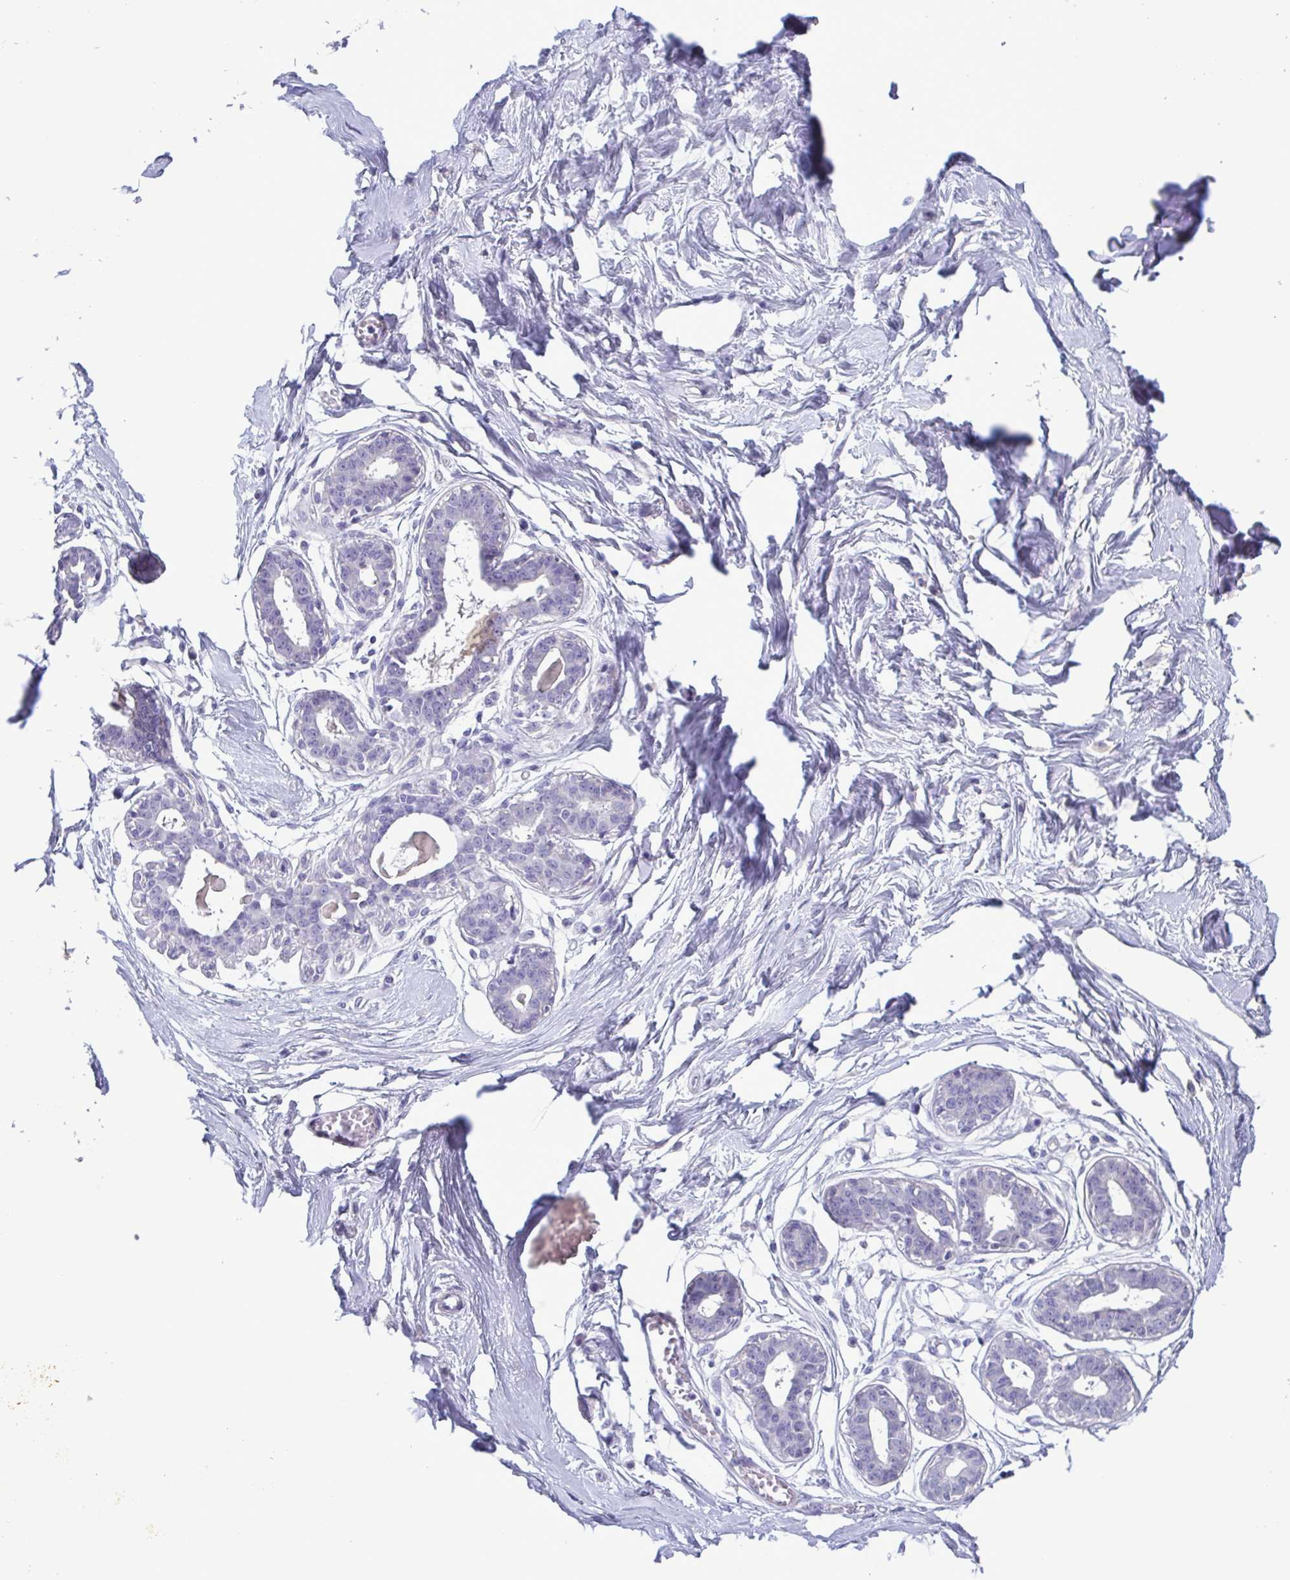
{"staining": {"intensity": "negative", "quantity": "none", "location": "none"}, "tissue": "breast", "cell_type": "Adipocytes", "image_type": "normal", "snomed": [{"axis": "morphology", "description": "Normal tissue, NOS"}, {"axis": "topography", "description": "Breast"}], "caption": "Immunohistochemistry histopathology image of benign breast: human breast stained with DAB (3,3'-diaminobenzidine) exhibits no significant protein expression in adipocytes.", "gene": "INAFM1", "patient": {"sex": "female", "age": 45}}